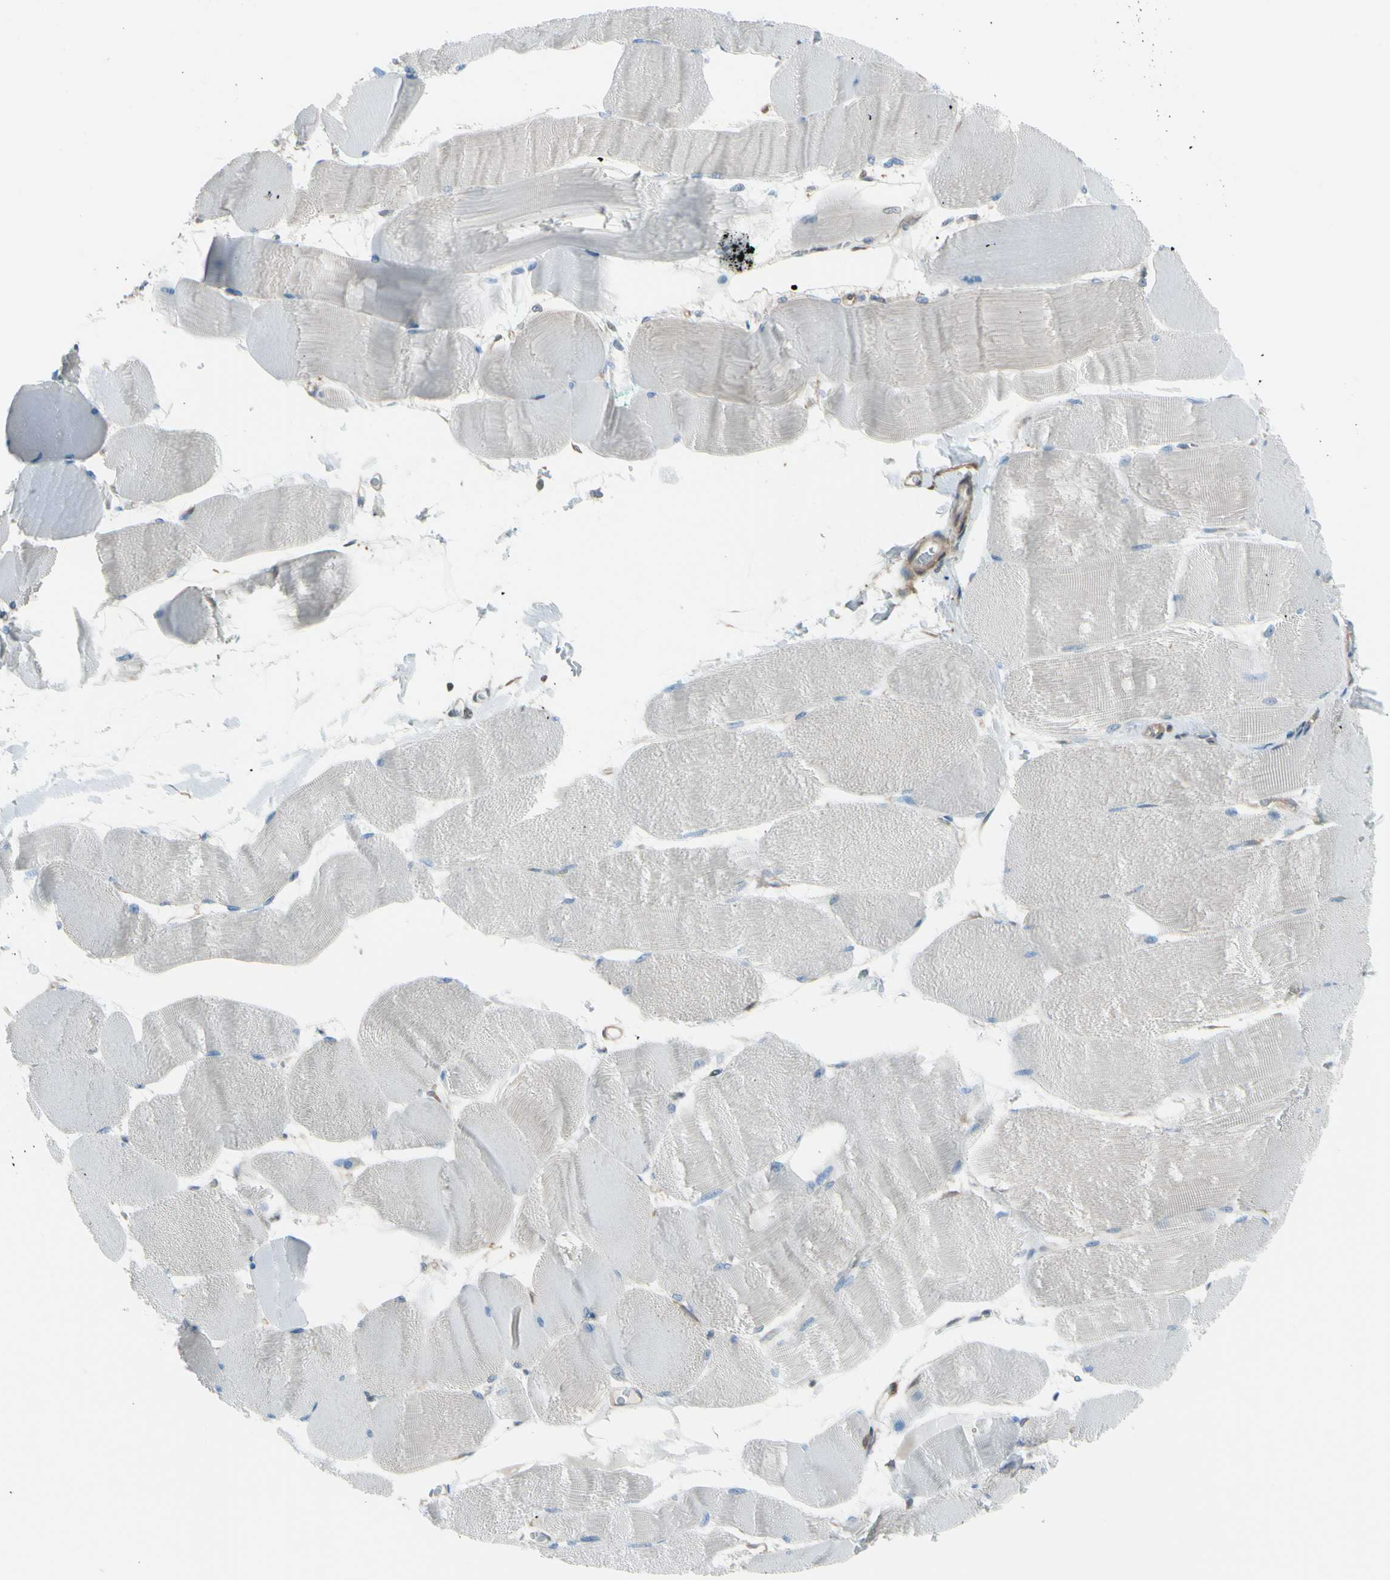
{"staining": {"intensity": "negative", "quantity": "none", "location": "none"}, "tissue": "skeletal muscle", "cell_type": "Myocytes", "image_type": "normal", "snomed": [{"axis": "morphology", "description": "Normal tissue, NOS"}, {"axis": "morphology", "description": "Squamous cell carcinoma, NOS"}, {"axis": "topography", "description": "Skeletal muscle"}], "caption": "Myocytes show no significant protein staining in normal skeletal muscle. (DAB (3,3'-diaminobenzidine) IHC with hematoxylin counter stain).", "gene": "YWHAQ", "patient": {"sex": "male", "age": 51}}